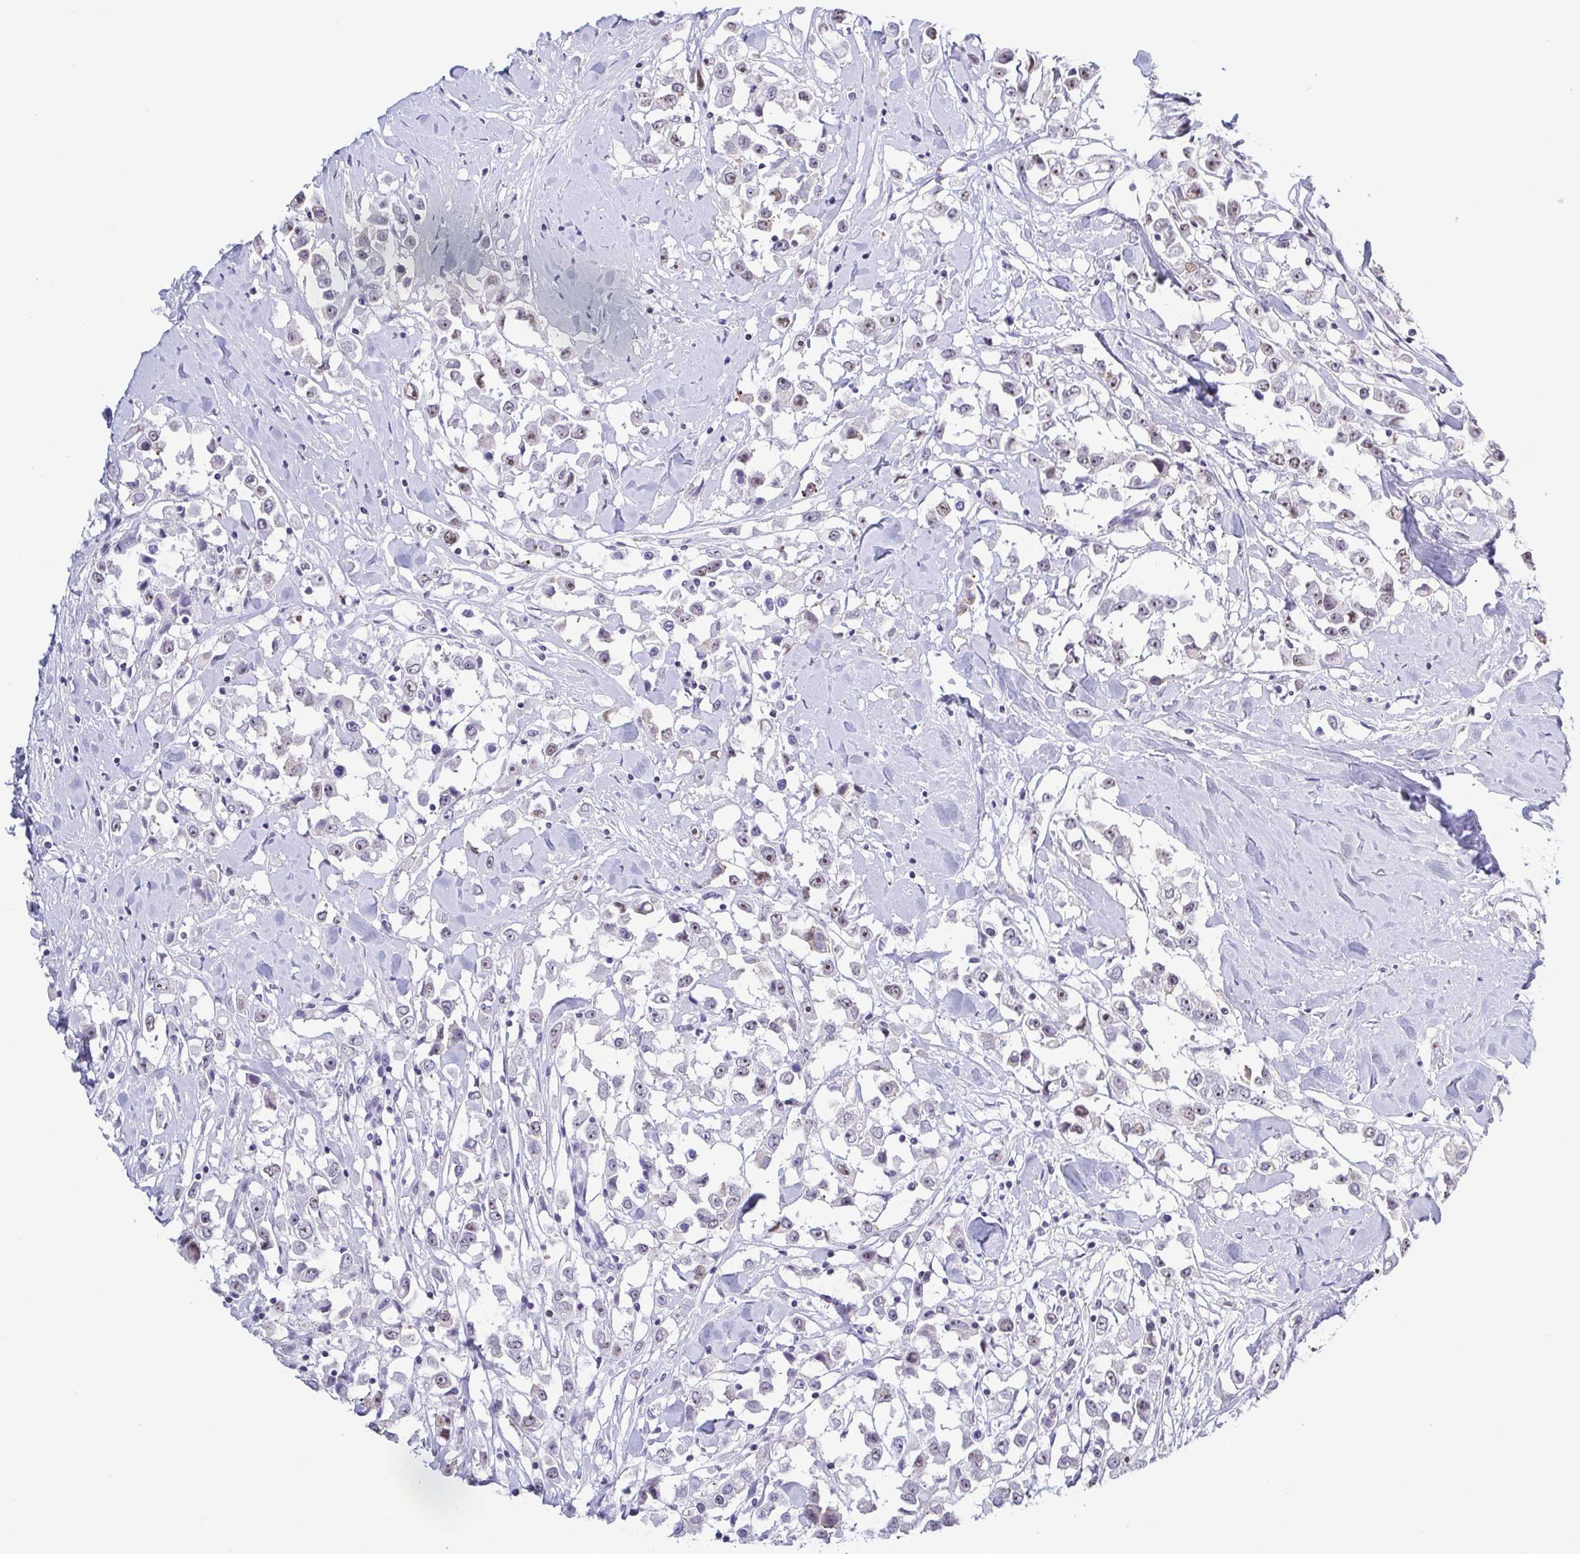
{"staining": {"intensity": "weak", "quantity": "25%-75%", "location": "nuclear"}, "tissue": "breast cancer", "cell_type": "Tumor cells", "image_type": "cancer", "snomed": [{"axis": "morphology", "description": "Duct carcinoma"}, {"axis": "topography", "description": "Breast"}], "caption": "Immunohistochemistry (IHC) (DAB (3,3'-diaminobenzidine)) staining of human breast infiltrating ductal carcinoma reveals weak nuclear protein staining in about 25%-75% of tumor cells. Using DAB (3,3'-diaminobenzidine) (brown) and hematoxylin (blue) stains, captured at high magnification using brightfield microscopy.", "gene": "BZW1", "patient": {"sex": "female", "age": 61}}